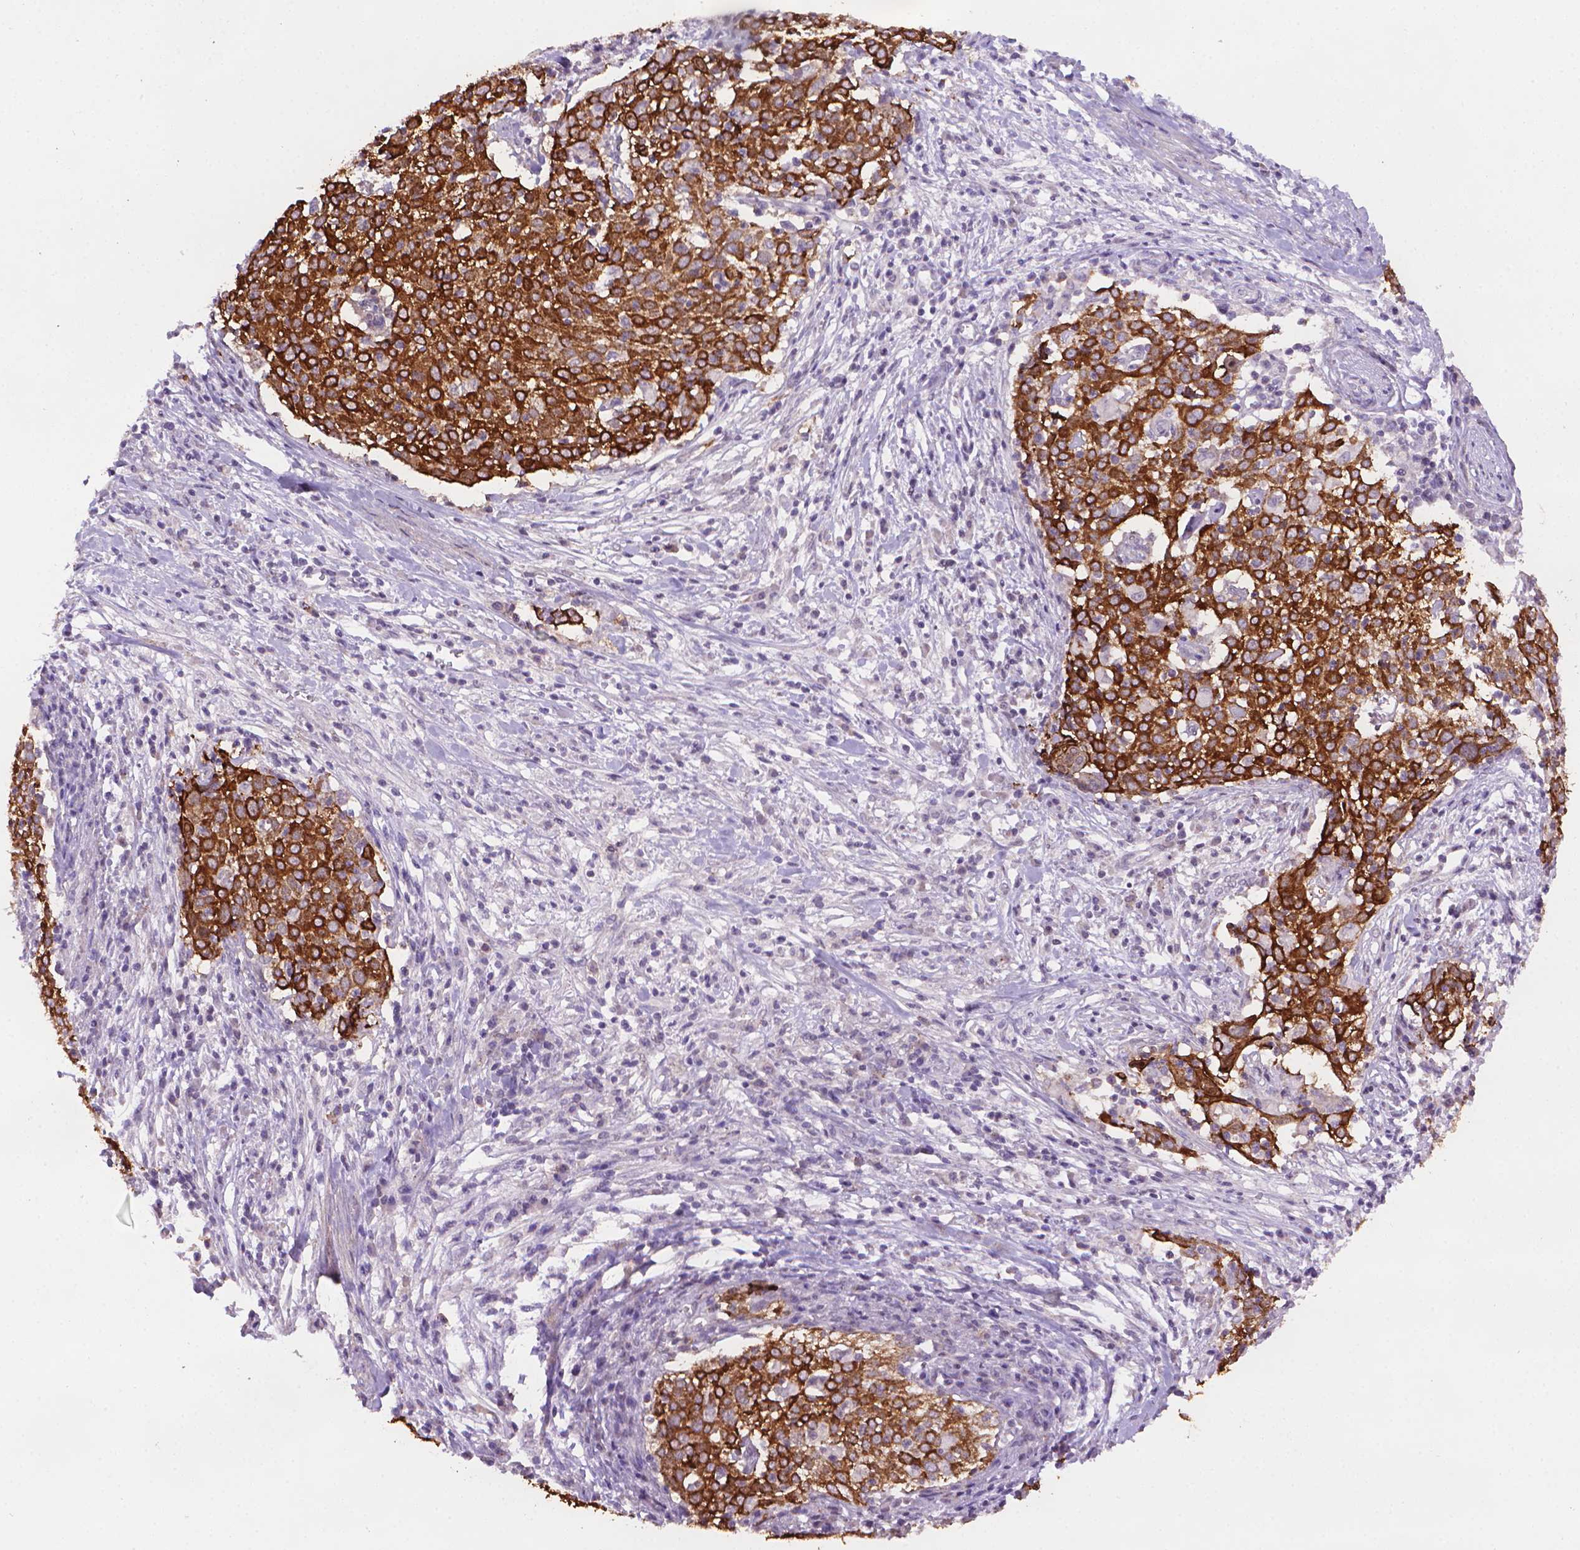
{"staining": {"intensity": "strong", "quantity": ">75%", "location": "cytoplasmic/membranous"}, "tissue": "cervical cancer", "cell_type": "Tumor cells", "image_type": "cancer", "snomed": [{"axis": "morphology", "description": "Squamous cell carcinoma, NOS"}, {"axis": "topography", "description": "Cervix"}], "caption": "IHC histopathology image of human cervical squamous cell carcinoma stained for a protein (brown), which reveals high levels of strong cytoplasmic/membranous staining in about >75% of tumor cells.", "gene": "MUC1", "patient": {"sex": "female", "age": 39}}